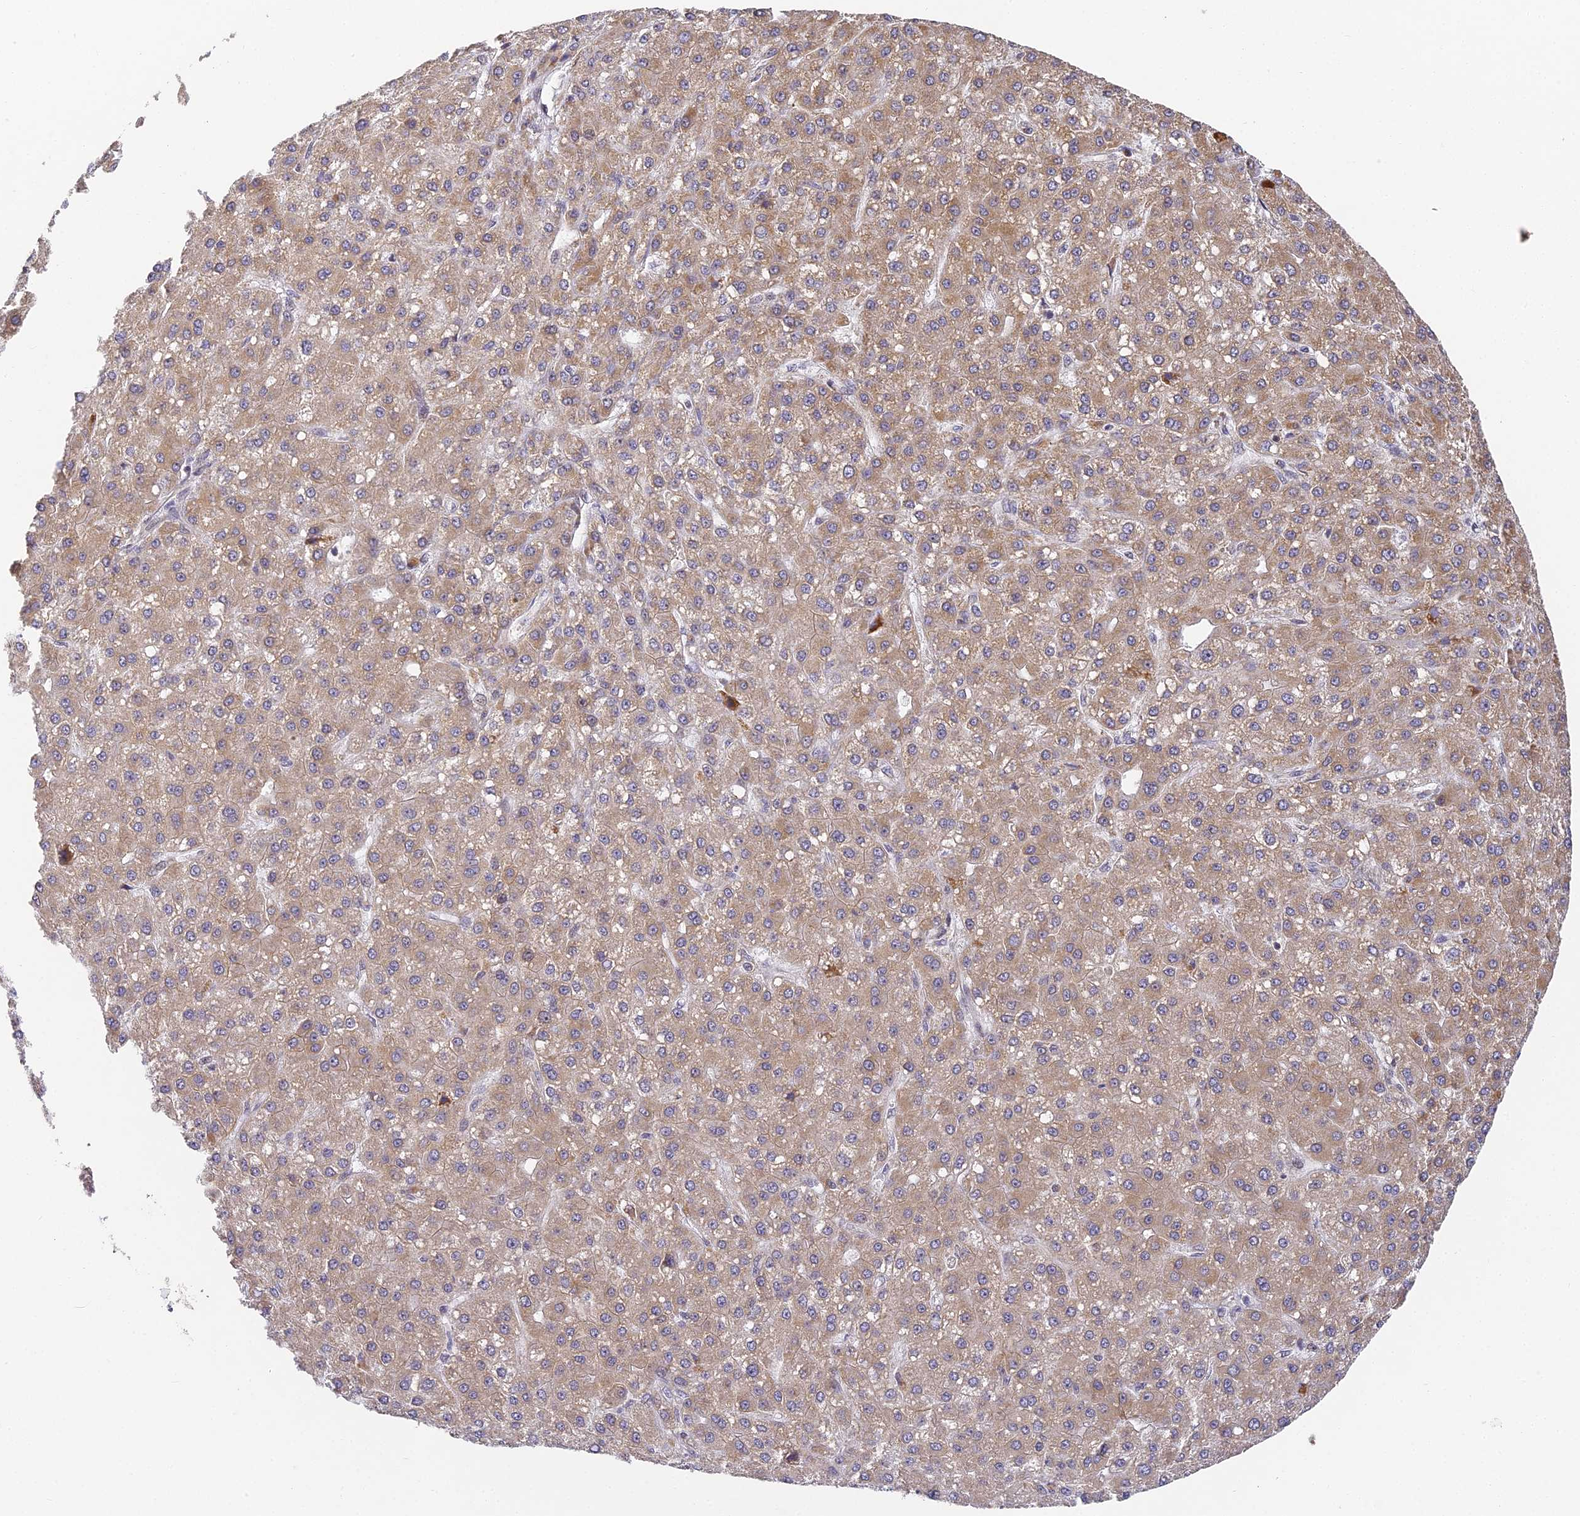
{"staining": {"intensity": "weak", "quantity": ">75%", "location": "cytoplasmic/membranous"}, "tissue": "liver cancer", "cell_type": "Tumor cells", "image_type": "cancer", "snomed": [{"axis": "morphology", "description": "Carcinoma, Hepatocellular, NOS"}, {"axis": "topography", "description": "Liver"}], "caption": "An image of human liver cancer stained for a protein demonstrates weak cytoplasmic/membranous brown staining in tumor cells.", "gene": "DNAAF10", "patient": {"sex": "male", "age": 67}}